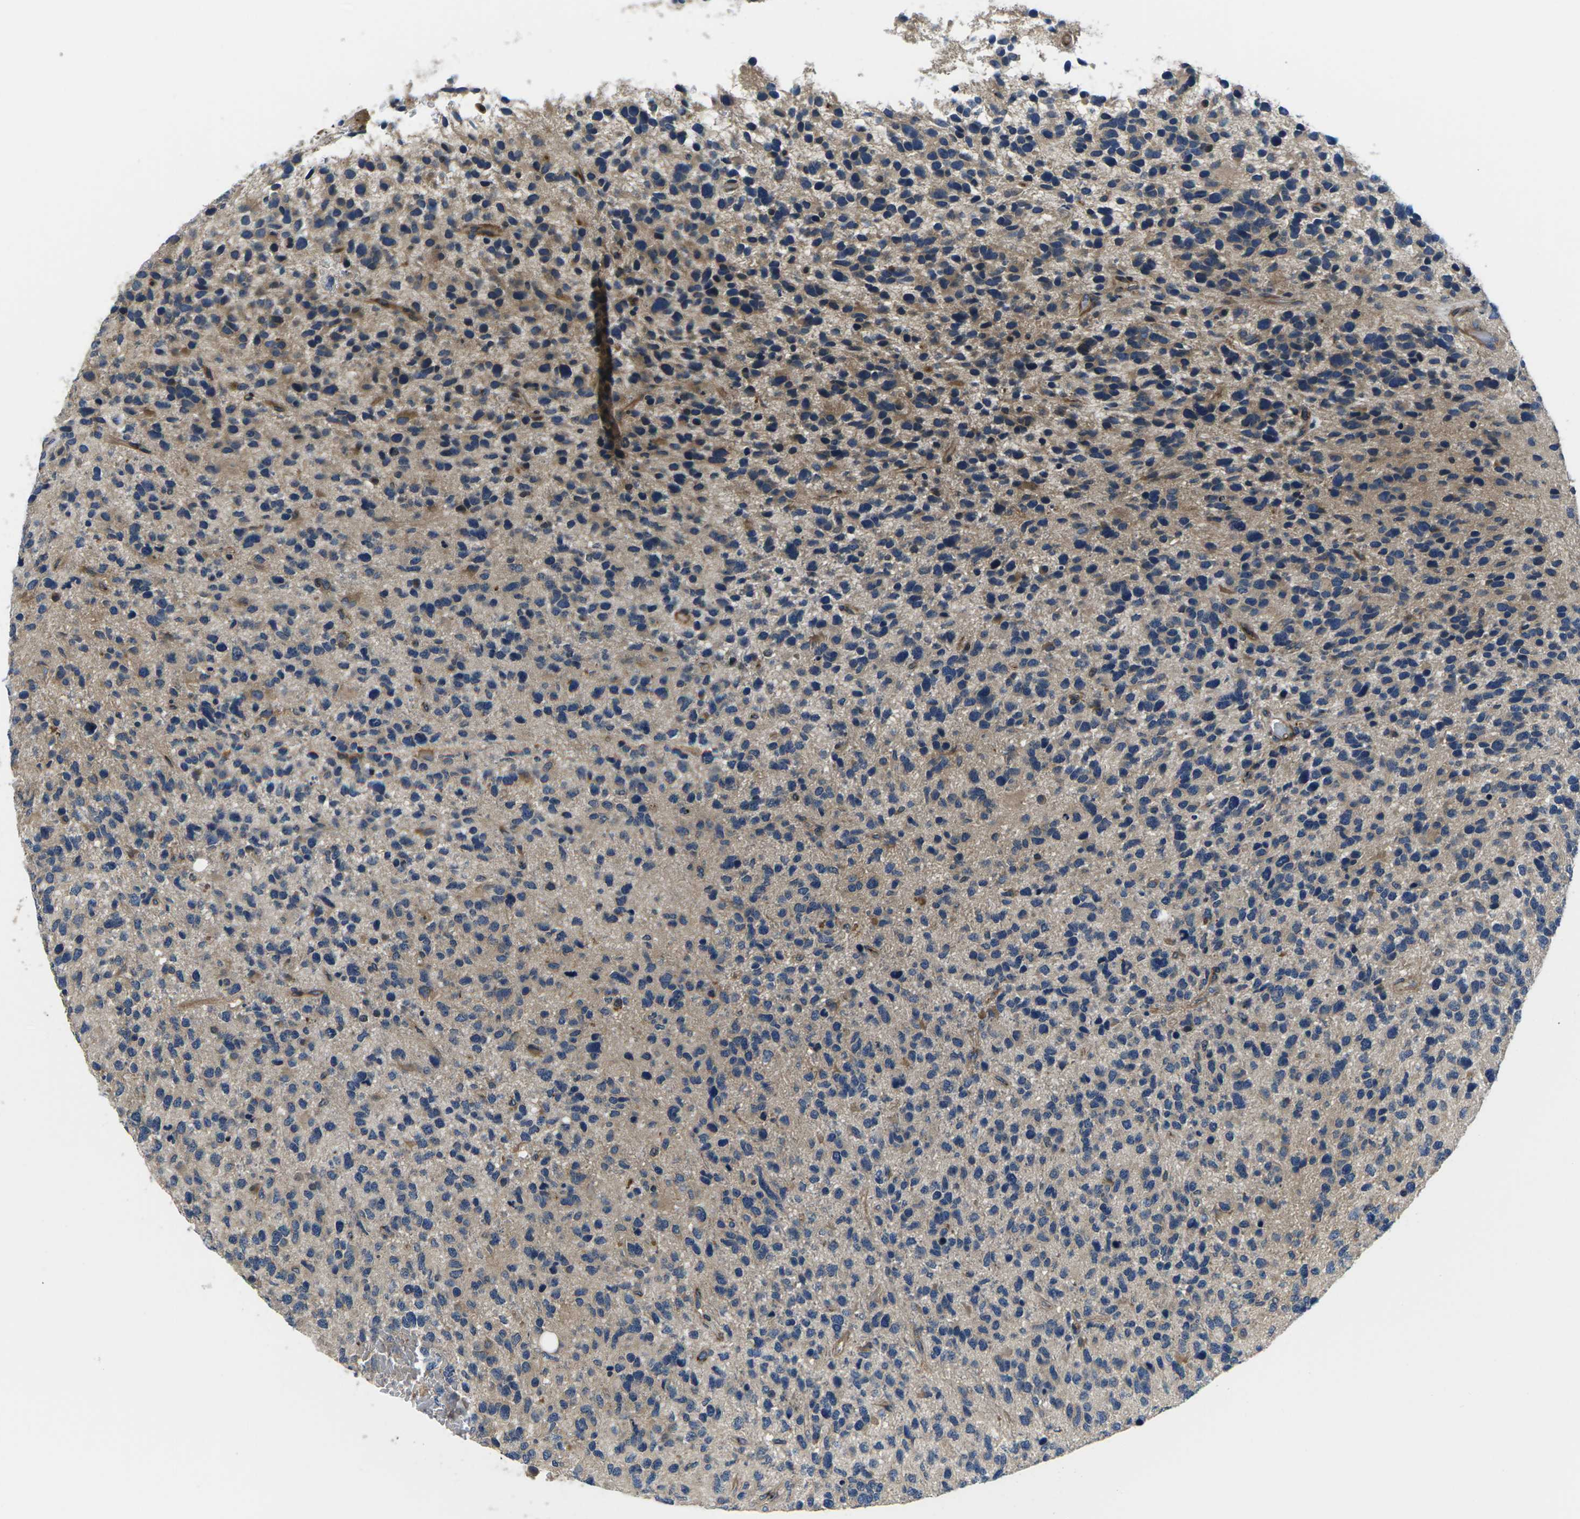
{"staining": {"intensity": "weak", "quantity": "<25%", "location": "cytoplasmic/membranous"}, "tissue": "glioma", "cell_type": "Tumor cells", "image_type": "cancer", "snomed": [{"axis": "morphology", "description": "Glioma, malignant, High grade"}, {"axis": "topography", "description": "Brain"}], "caption": "High magnification brightfield microscopy of high-grade glioma (malignant) stained with DAB (brown) and counterstained with hematoxylin (blue): tumor cells show no significant expression.", "gene": "PLCE1", "patient": {"sex": "female", "age": 58}}